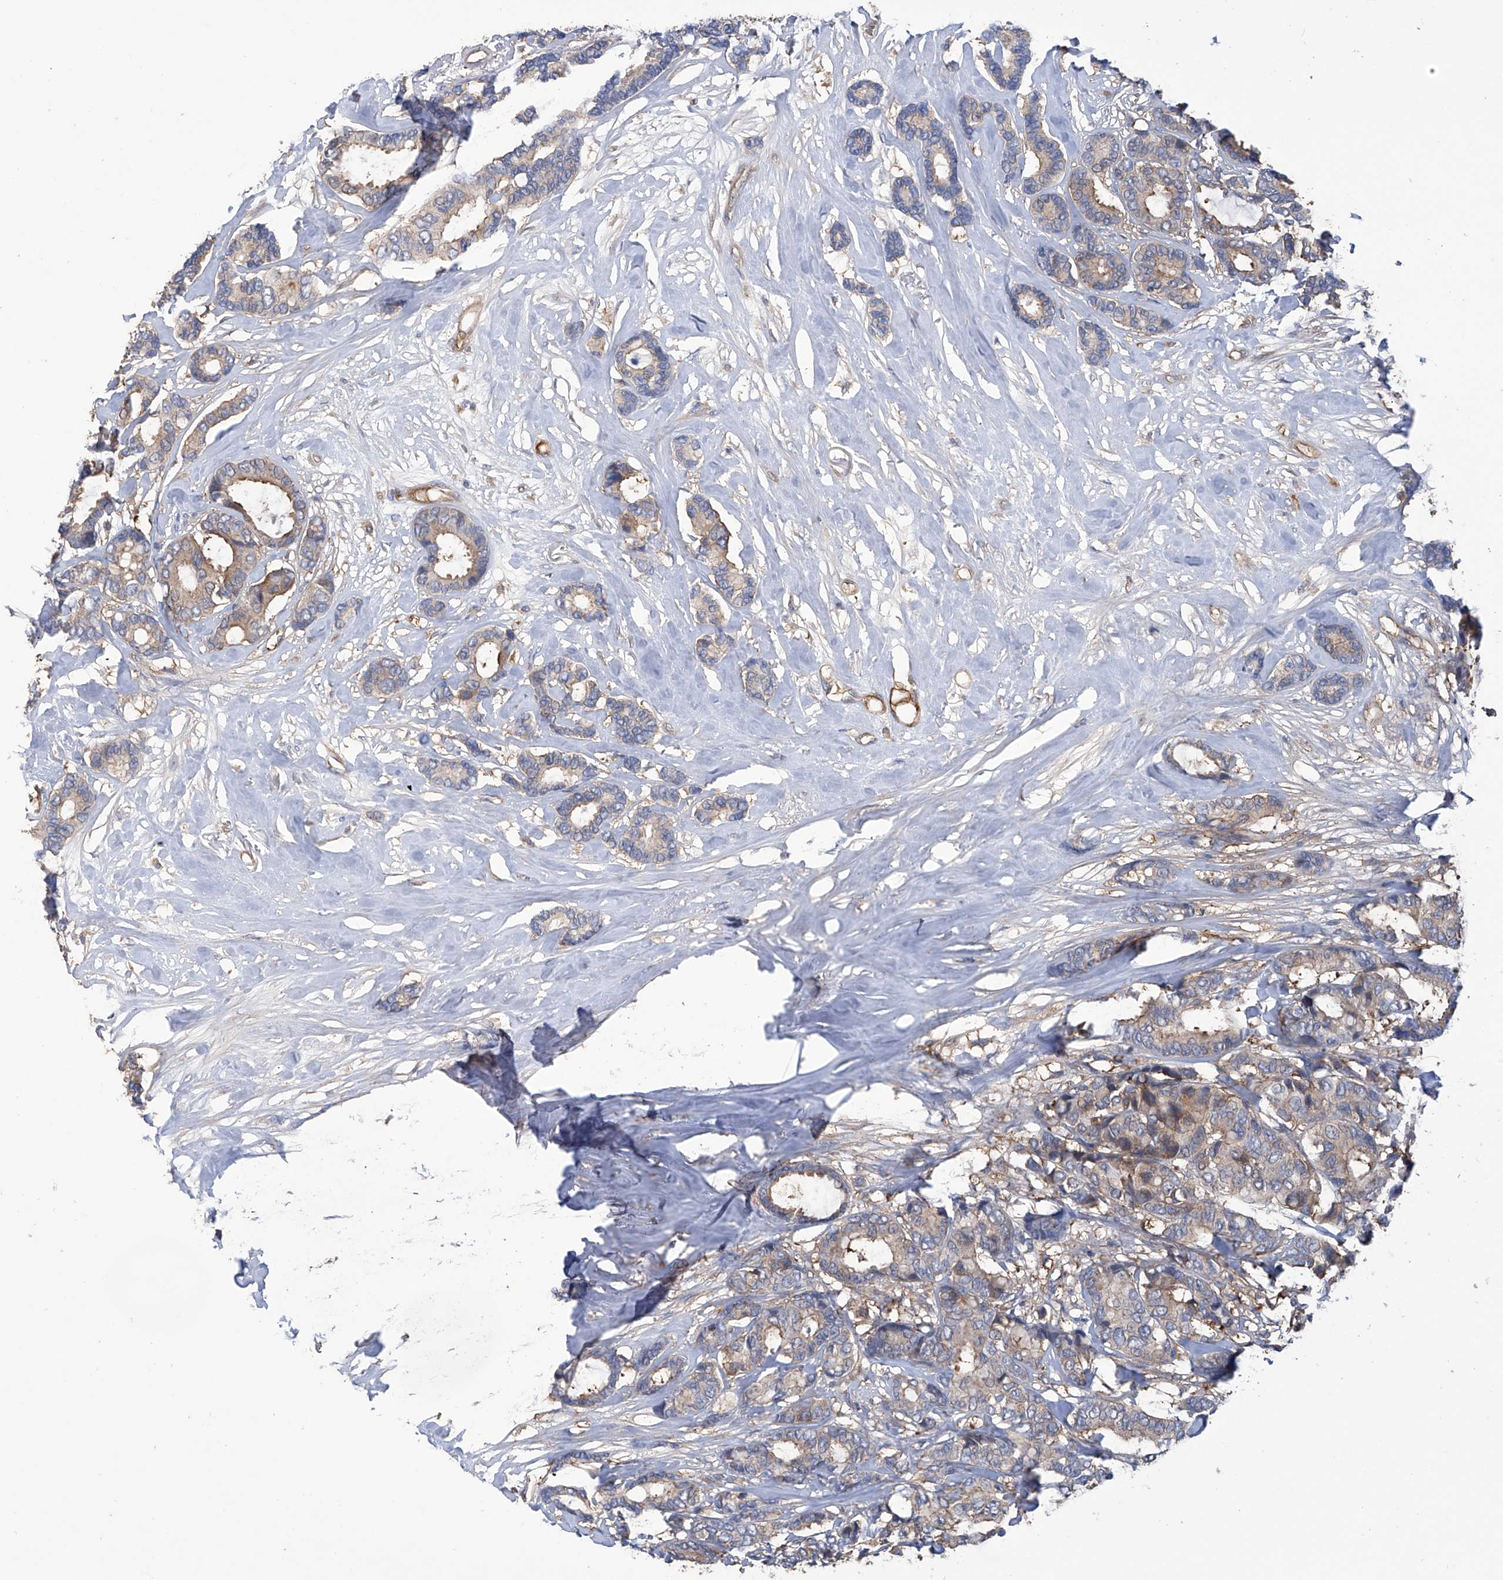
{"staining": {"intensity": "moderate", "quantity": "<25%", "location": "cytoplasmic/membranous"}, "tissue": "breast cancer", "cell_type": "Tumor cells", "image_type": "cancer", "snomed": [{"axis": "morphology", "description": "Duct carcinoma"}, {"axis": "topography", "description": "Breast"}], "caption": "IHC staining of breast intraductal carcinoma, which exhibits low levels of moderate cytoplasmic/membranous positivity in about <25% of tumor cells indicating moderate cytoplasmic/membranous protein expression. The staining was performed using DAB (3,3'-diaminobenzidine) (brown) for protein detection and nuclei were counterstained in hematoxylin (blue).", "gene": "NUDT17", "patient": {"sex": "female", "age": 87}}